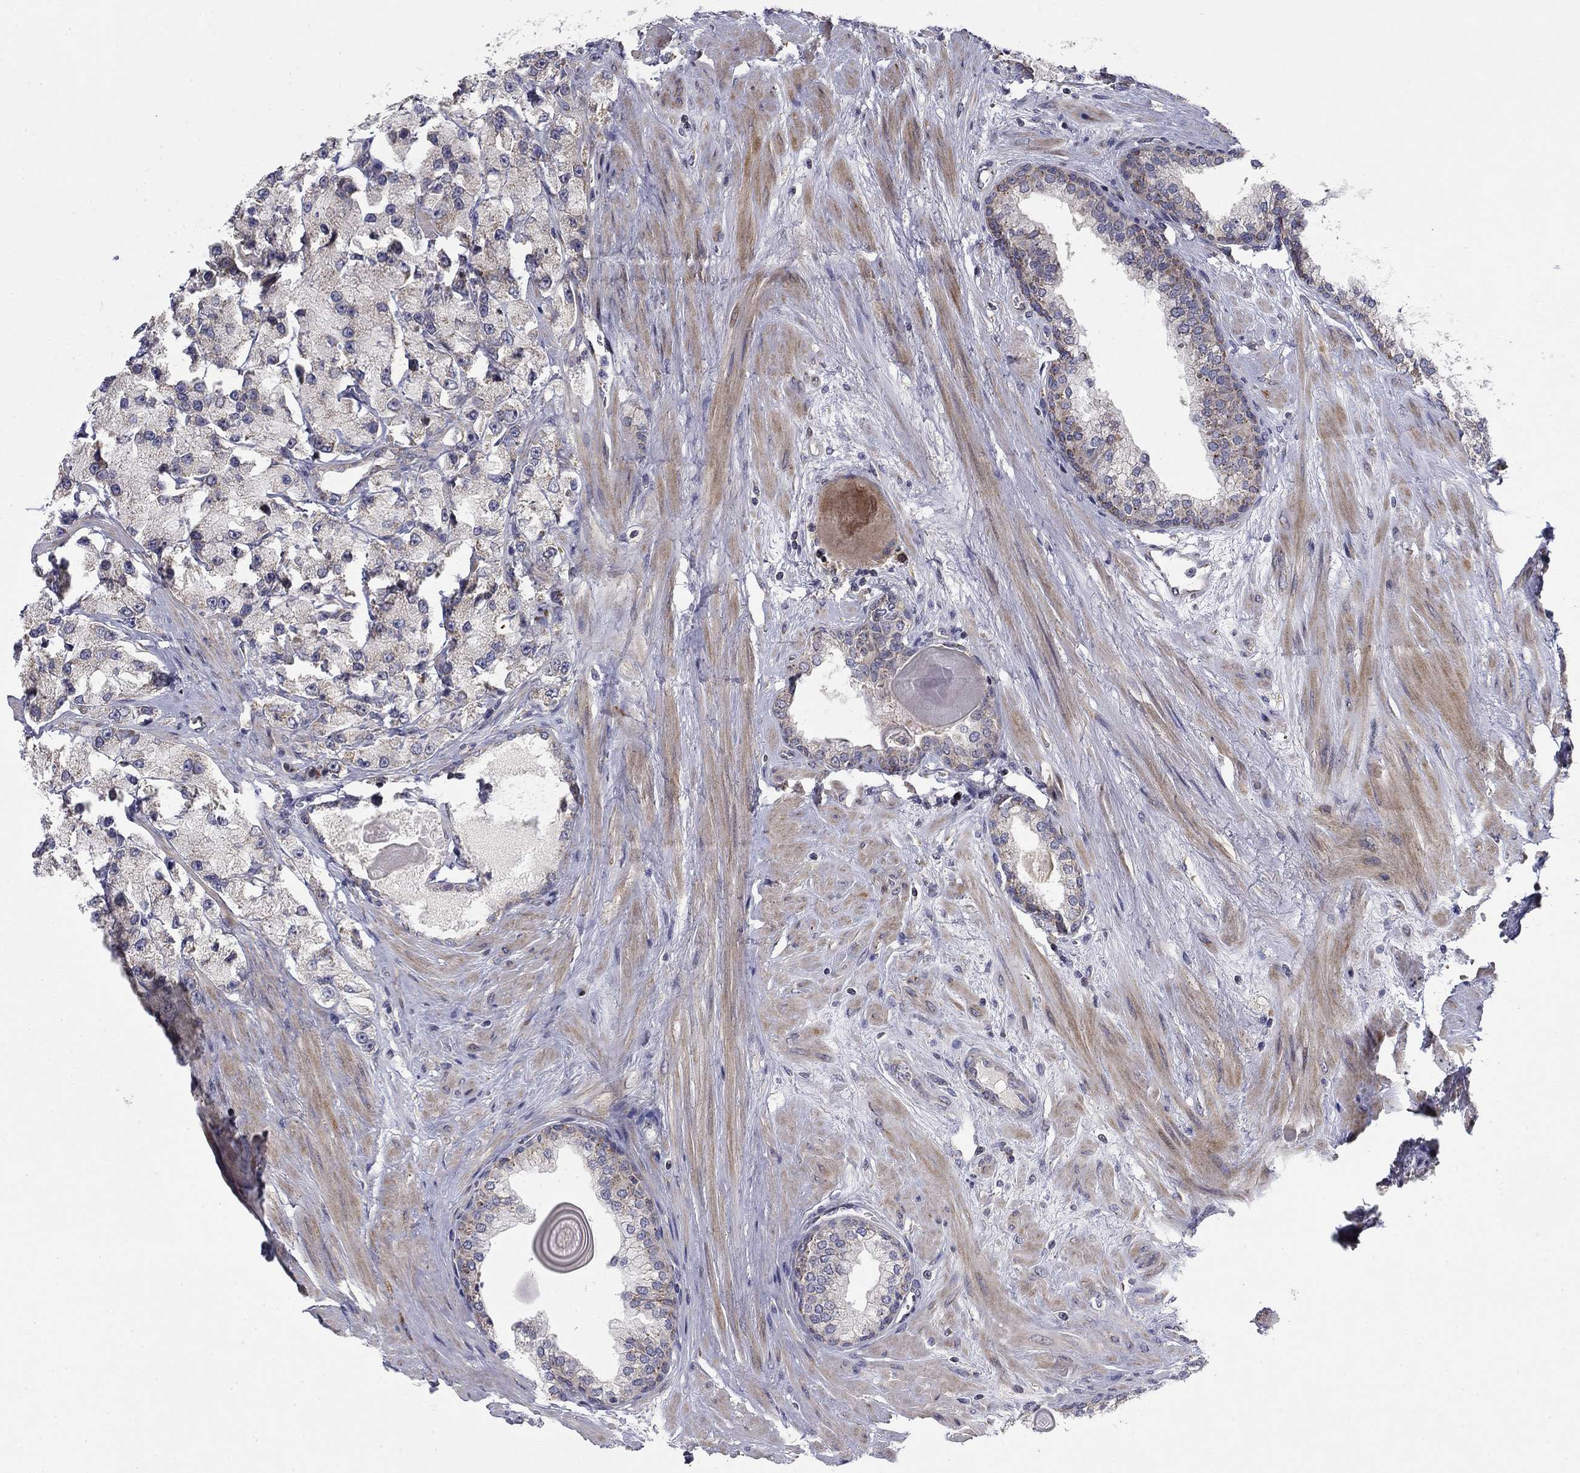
{"staining": {"intensity": "weak", "quantity": "<25%", "location": "cytoplasmic/membranous"}, "tissue": "prostate cancer", "cell_type": "Tumor cells", "image_type": "cancer", "snomed": [{"axis": "morphology", "description": "Adenocarcinoma, NOS"}, {"axis": "topography", "description": "Prostate and seminal vesicle, NOS"}, {"axis": "topography", "description": "Prostate"}], "caption": "IHC photomicrograph of neoplastic tissue: prostate adenocarcinoma stained with DAB (3,3'-diaminobenzidine) reveals no significant protein staining in tumor cells.", "gene": "MMAA", "patient": {"sex": "male", "age": 64}}